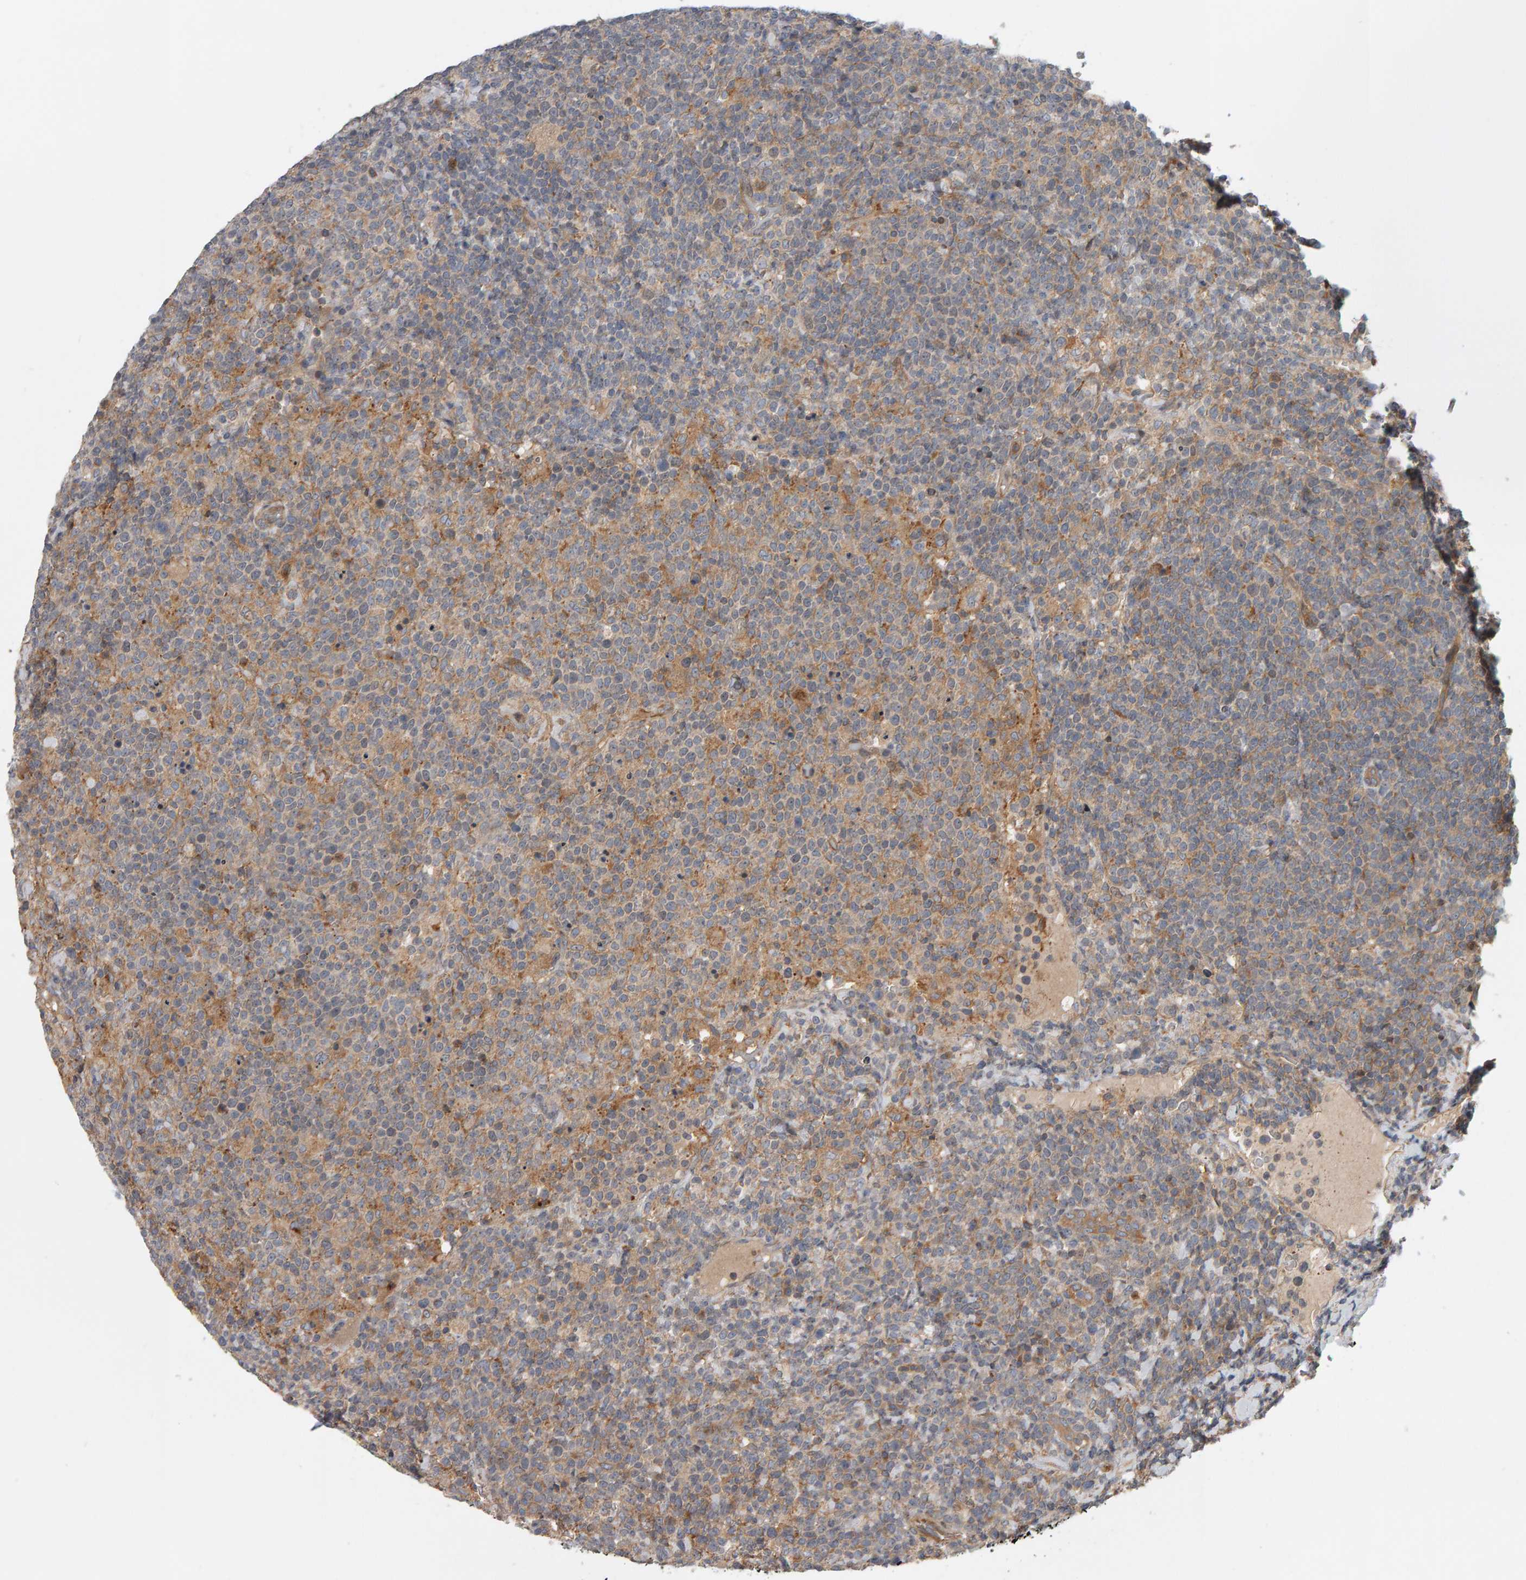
{"staining": {"intensity": "negative", "quantity": "none", "location": "none"}, "tissue": "lymphoma", "cell_type": "Tumor cells", "image_type": "cancer", "snomed": [{"axis": "morphology", "description": "Malignant lymphoma, non-Hodgkin's type, High grade"}, {"axis": "topography", "description": "Lymph node"}], "caption": "A histopathology image of high-grade malignant lymphoma, non-Hodgkin's type stained for a protein exhibits no brown staining in tumor cells.", "gene": "C9orf72", "patient": {"sex": "male", "age": 61}}